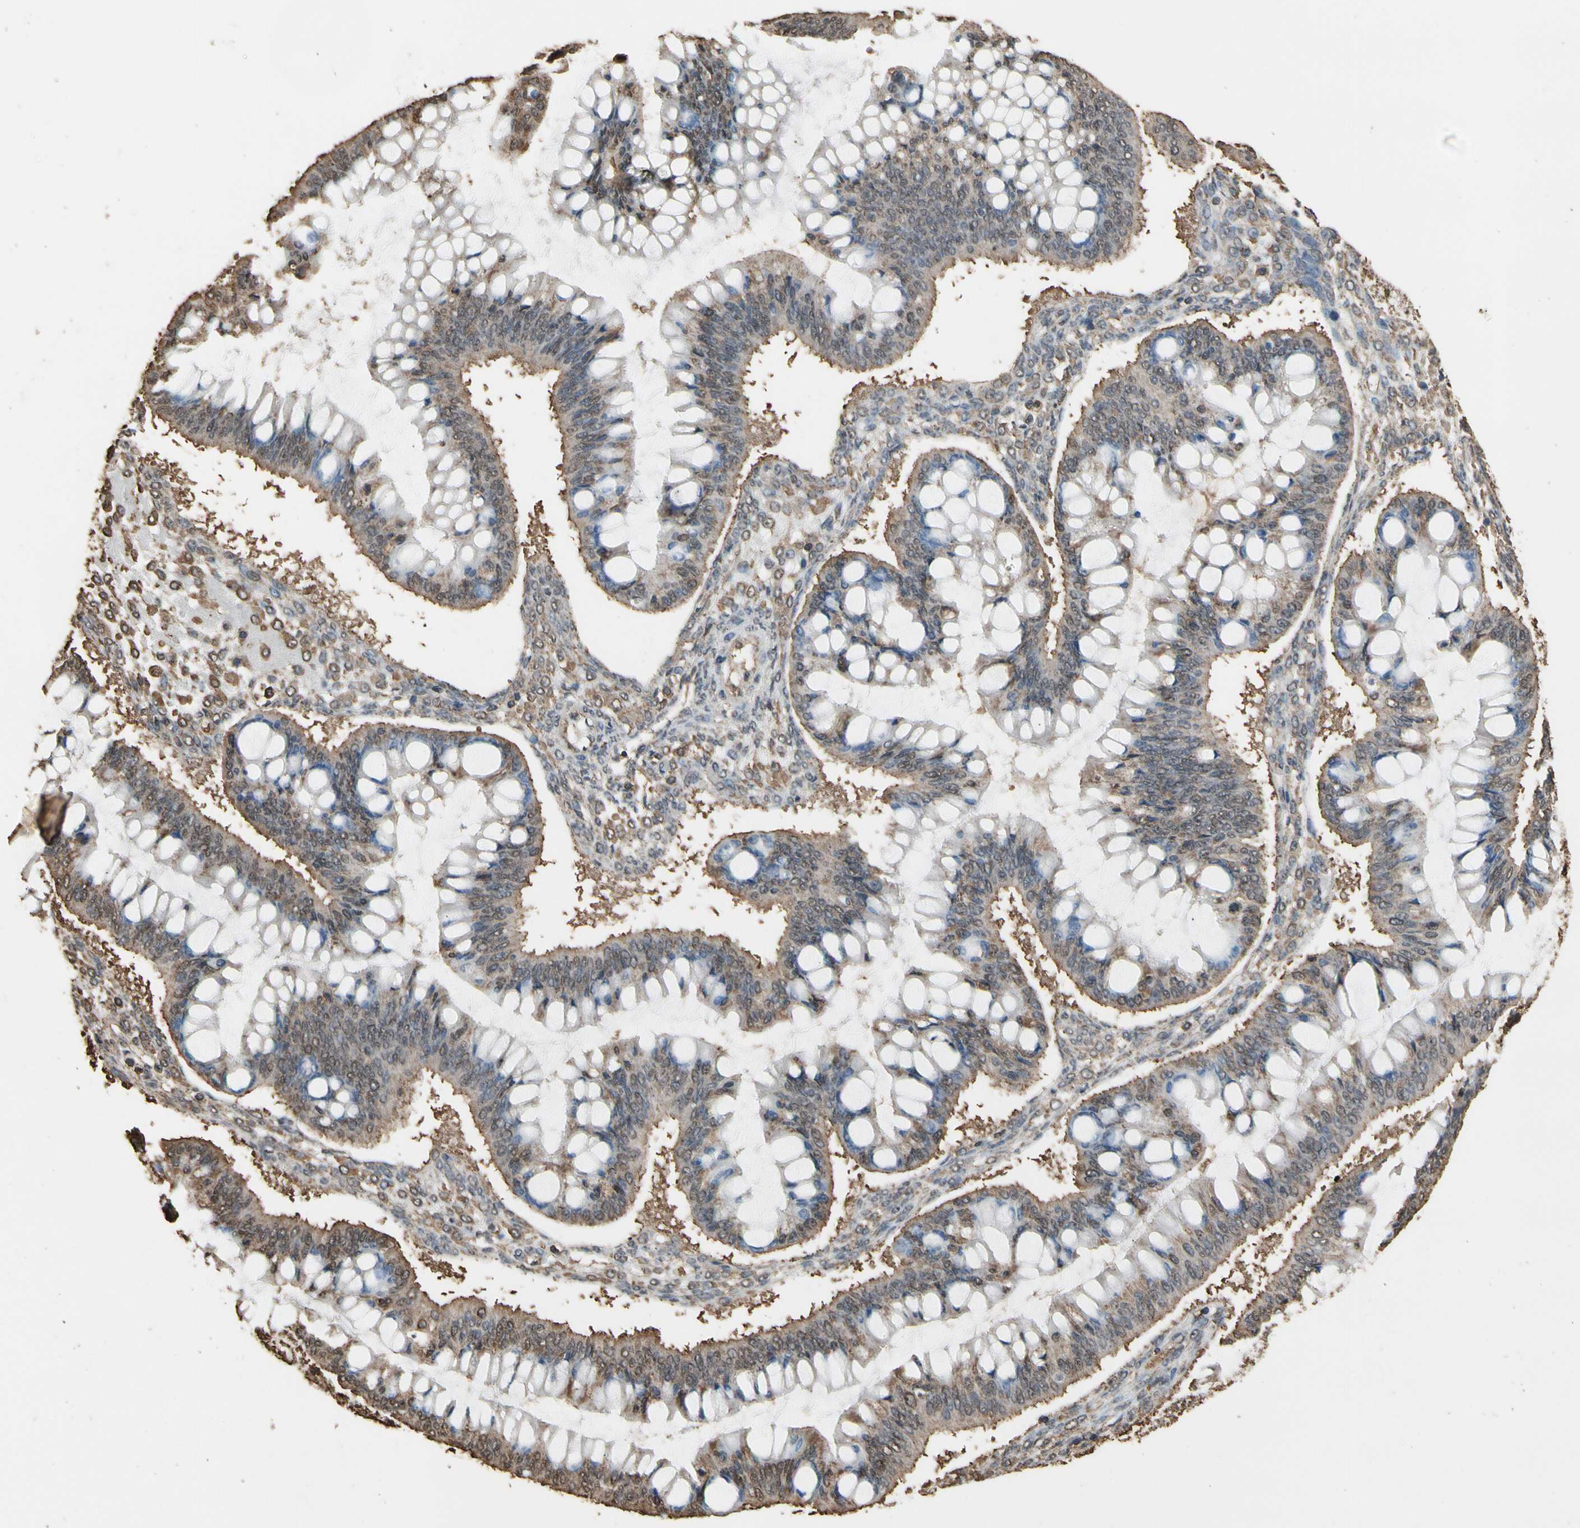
{"staining": {"intensity": "moderate", "quantity": ">75%", "location": "cytoplasmic/membranous,nuclear"}, "tissue": "ovarian cancer", "cell_type": "Tumor cells", "image_type": "cancer", "snomed": [{"axis": "morphology", "description": "Cystadenocarcinoma, mucinous, NOS"}, {"axis": "topography", "description": "Ovary"}], "caption": "A high-resolution micrograph shows immunohistochemistry (IHC) staining of ovarian mucinous cystadenocarcinoma, which demonstrates moderate cytoplasmic/membranous and nuclear positivity in about >75% of tumor cells.", "gene": "TNFSF13B", "patient": {"sex": "female", "age": 73}}